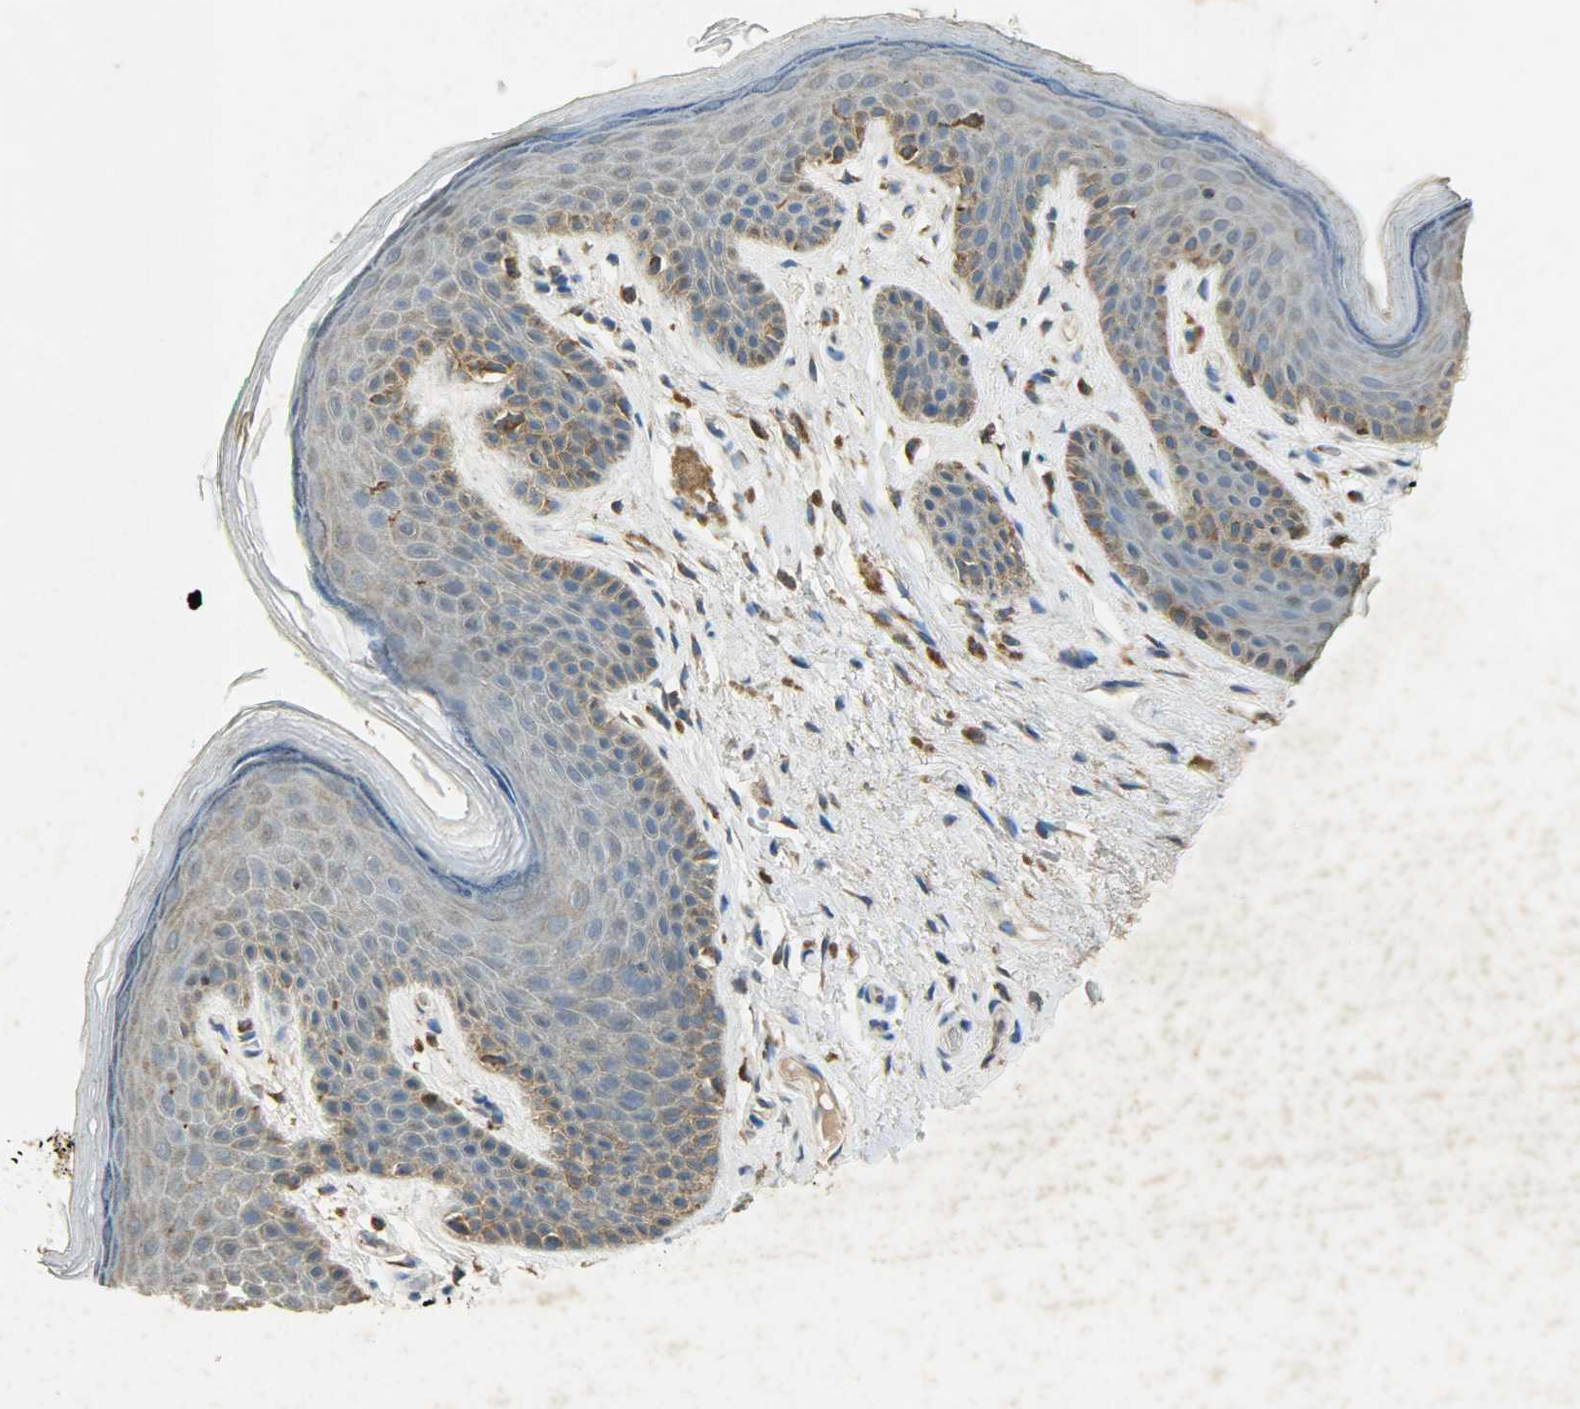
{"staining": {"intensity": "moderate", "quantity": ">75%", "location": "cytoplasmic/membranous"}, "tissue": "skin", "cell_type": "Epidermal cells", "image_type": "normal", "snomed": [{"axis": "morphology", "description": "Normal tissue, NOS"}, {"axis": "topography", "description": "Anal"}], "caption": "The image exhibits staining of benign skin, revealing moderate cytoplasmic/membranous protein positivity (brown color) within epidermal cells.", "gene": "HSPA5", "patient": {"sex": "male", "age": 74}}